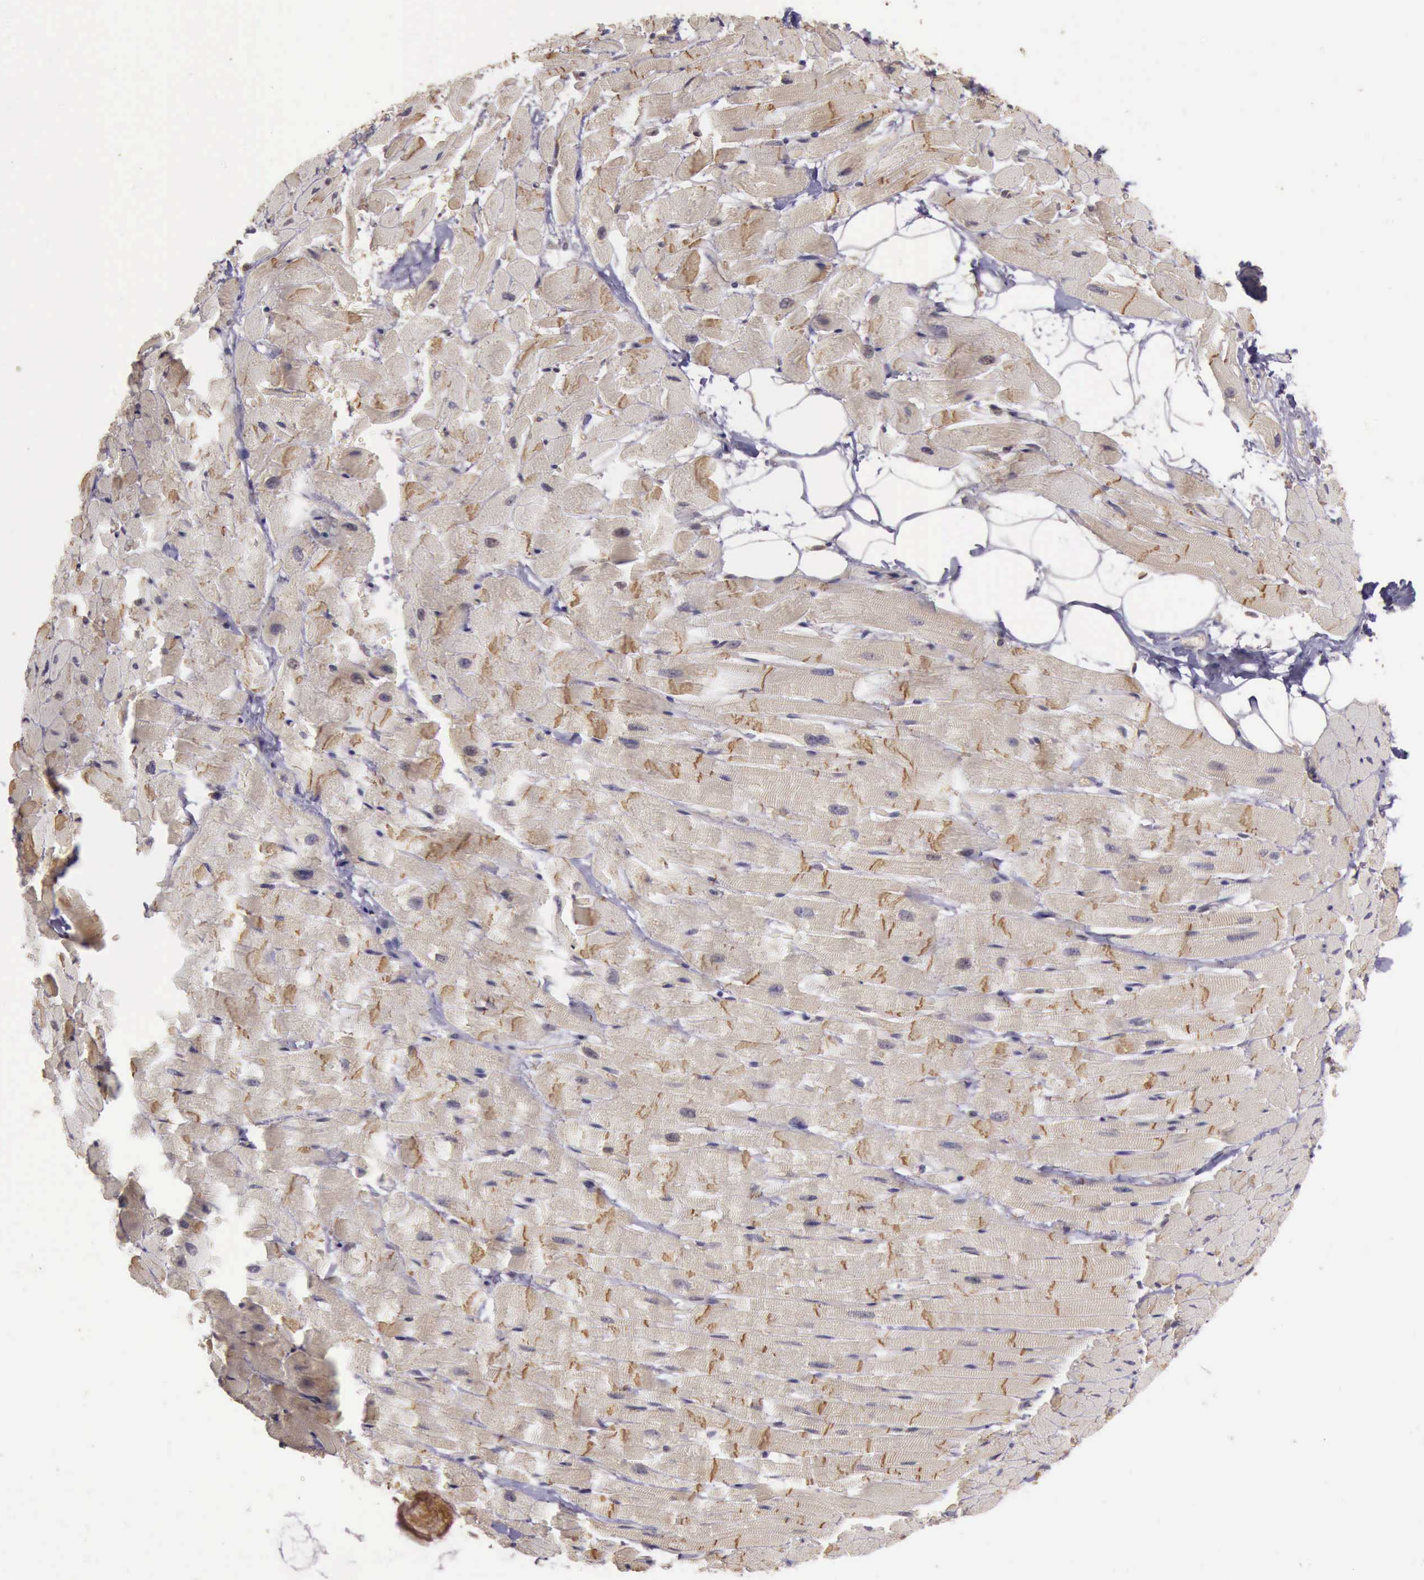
{"staining": {"intensity": "weak", "quantity": "<25%", "location": "cytoplasmic/membranous"}, "tissue": "heart muscle", "cell_type": "Cardiomyocytes", "image_type": "normal", "snomed": [{"axis": "morphology", "description": "Normal tissue, NOS"}, {"axis": "topography", "description": "Heart"}], "caption": "Immunohistochemical staining of normal human heart muscle demonstrates no significant expression in cardiomyocytes. (DAB immunohistochemistry, high magnification).", "gene": "EIF5", "patient": {"sex": "female", "age": 19}}